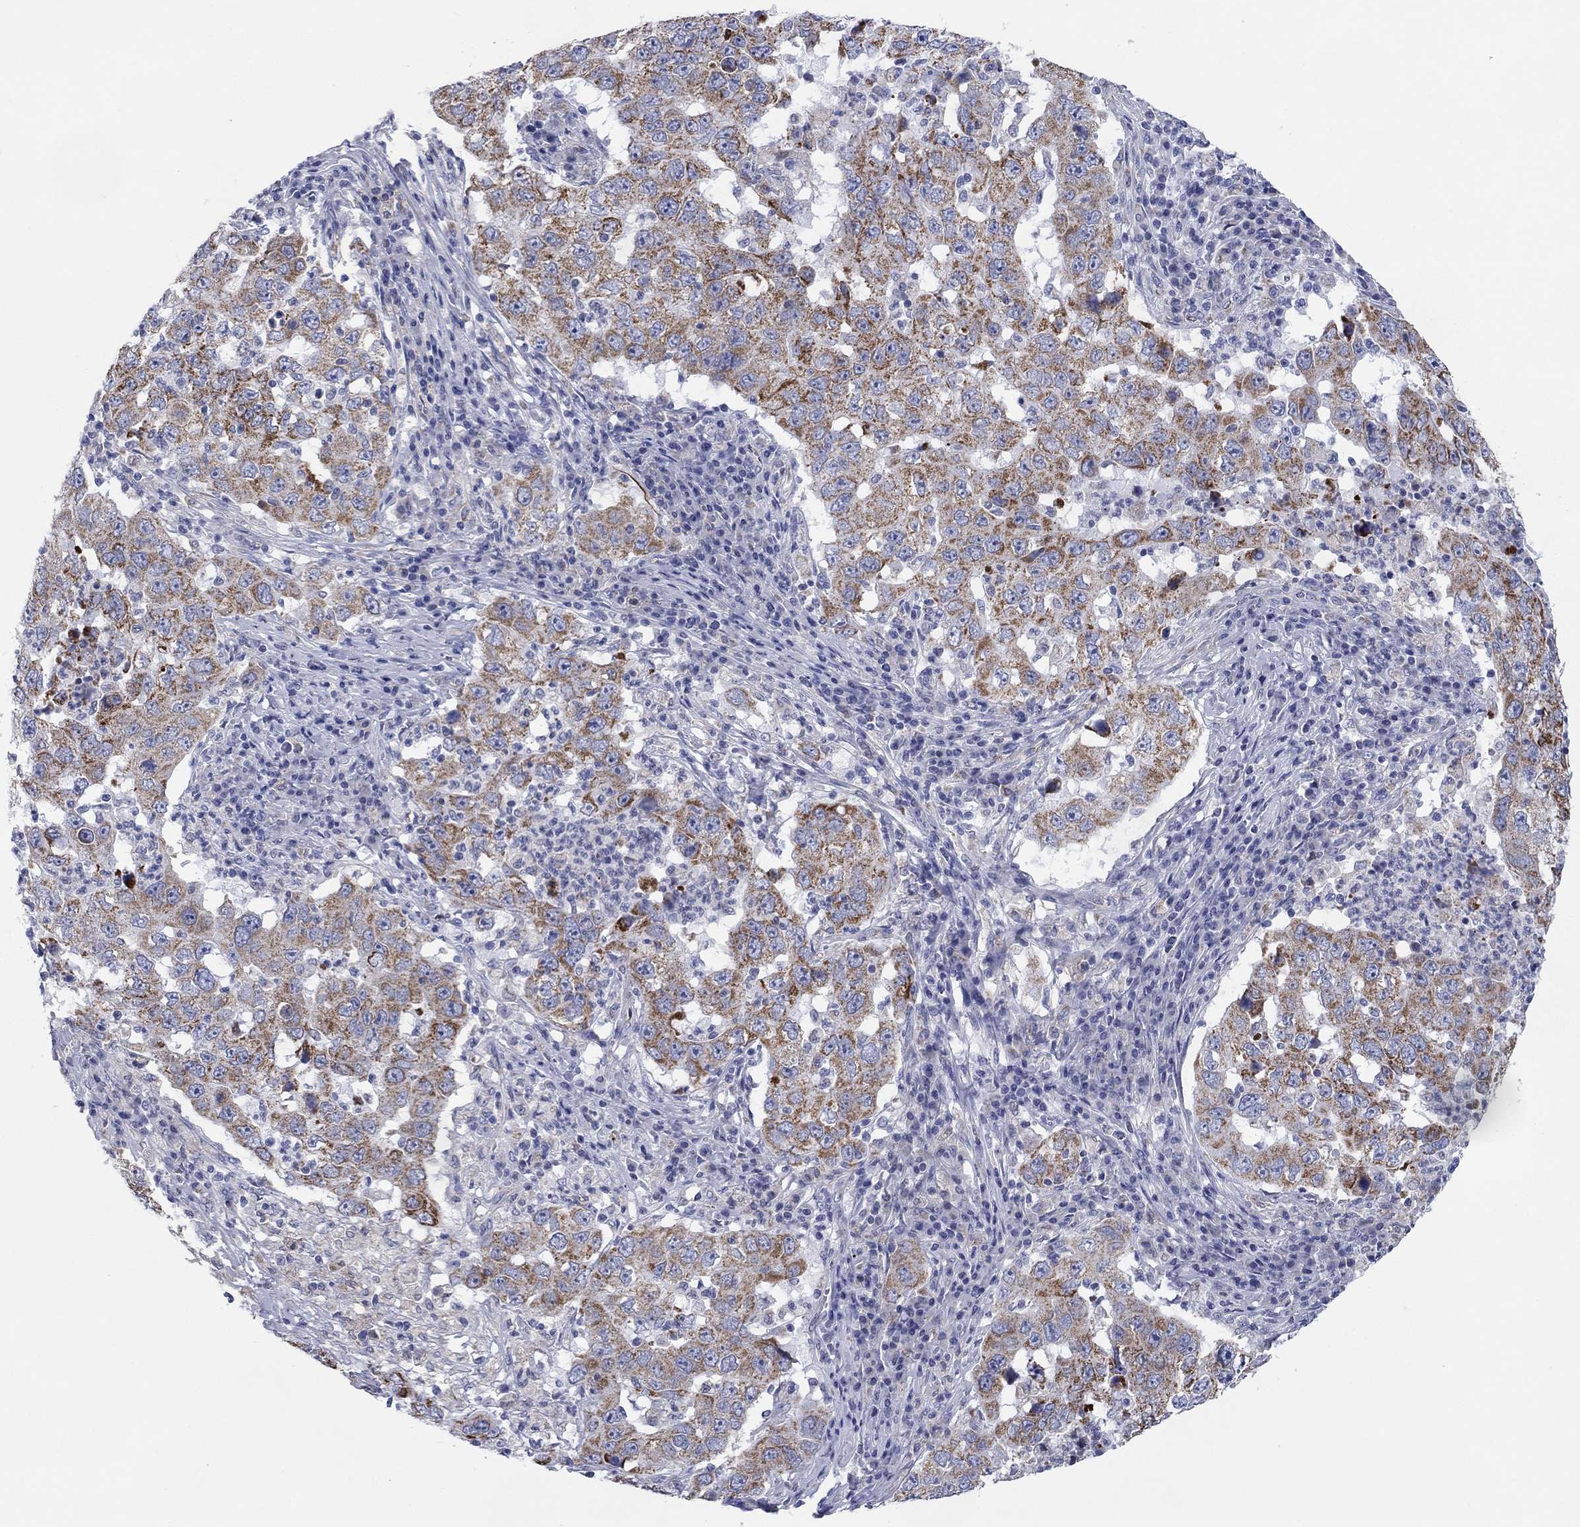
{"staining": {"intensity": "strong", "quantity": "25%-75%", "location": "cytoplasmic/membranous"}, "tissue": "lung cancer", "cell_type": "Tumor cells", "image_type": "cancer", "snomed": [{"axis": "morphology", "description": "Adenocarcinoma, NOS"}, {"axis": "topography", "description": "Lung"}], "caption": "Human lung cancer stained for a protein (brown) displays strong cytoplasmic/membranous positive staining in approximately 25%-75% of tumor cells.", "gene": "MGST3", "patient": {"sex": "male", "age": 73}}